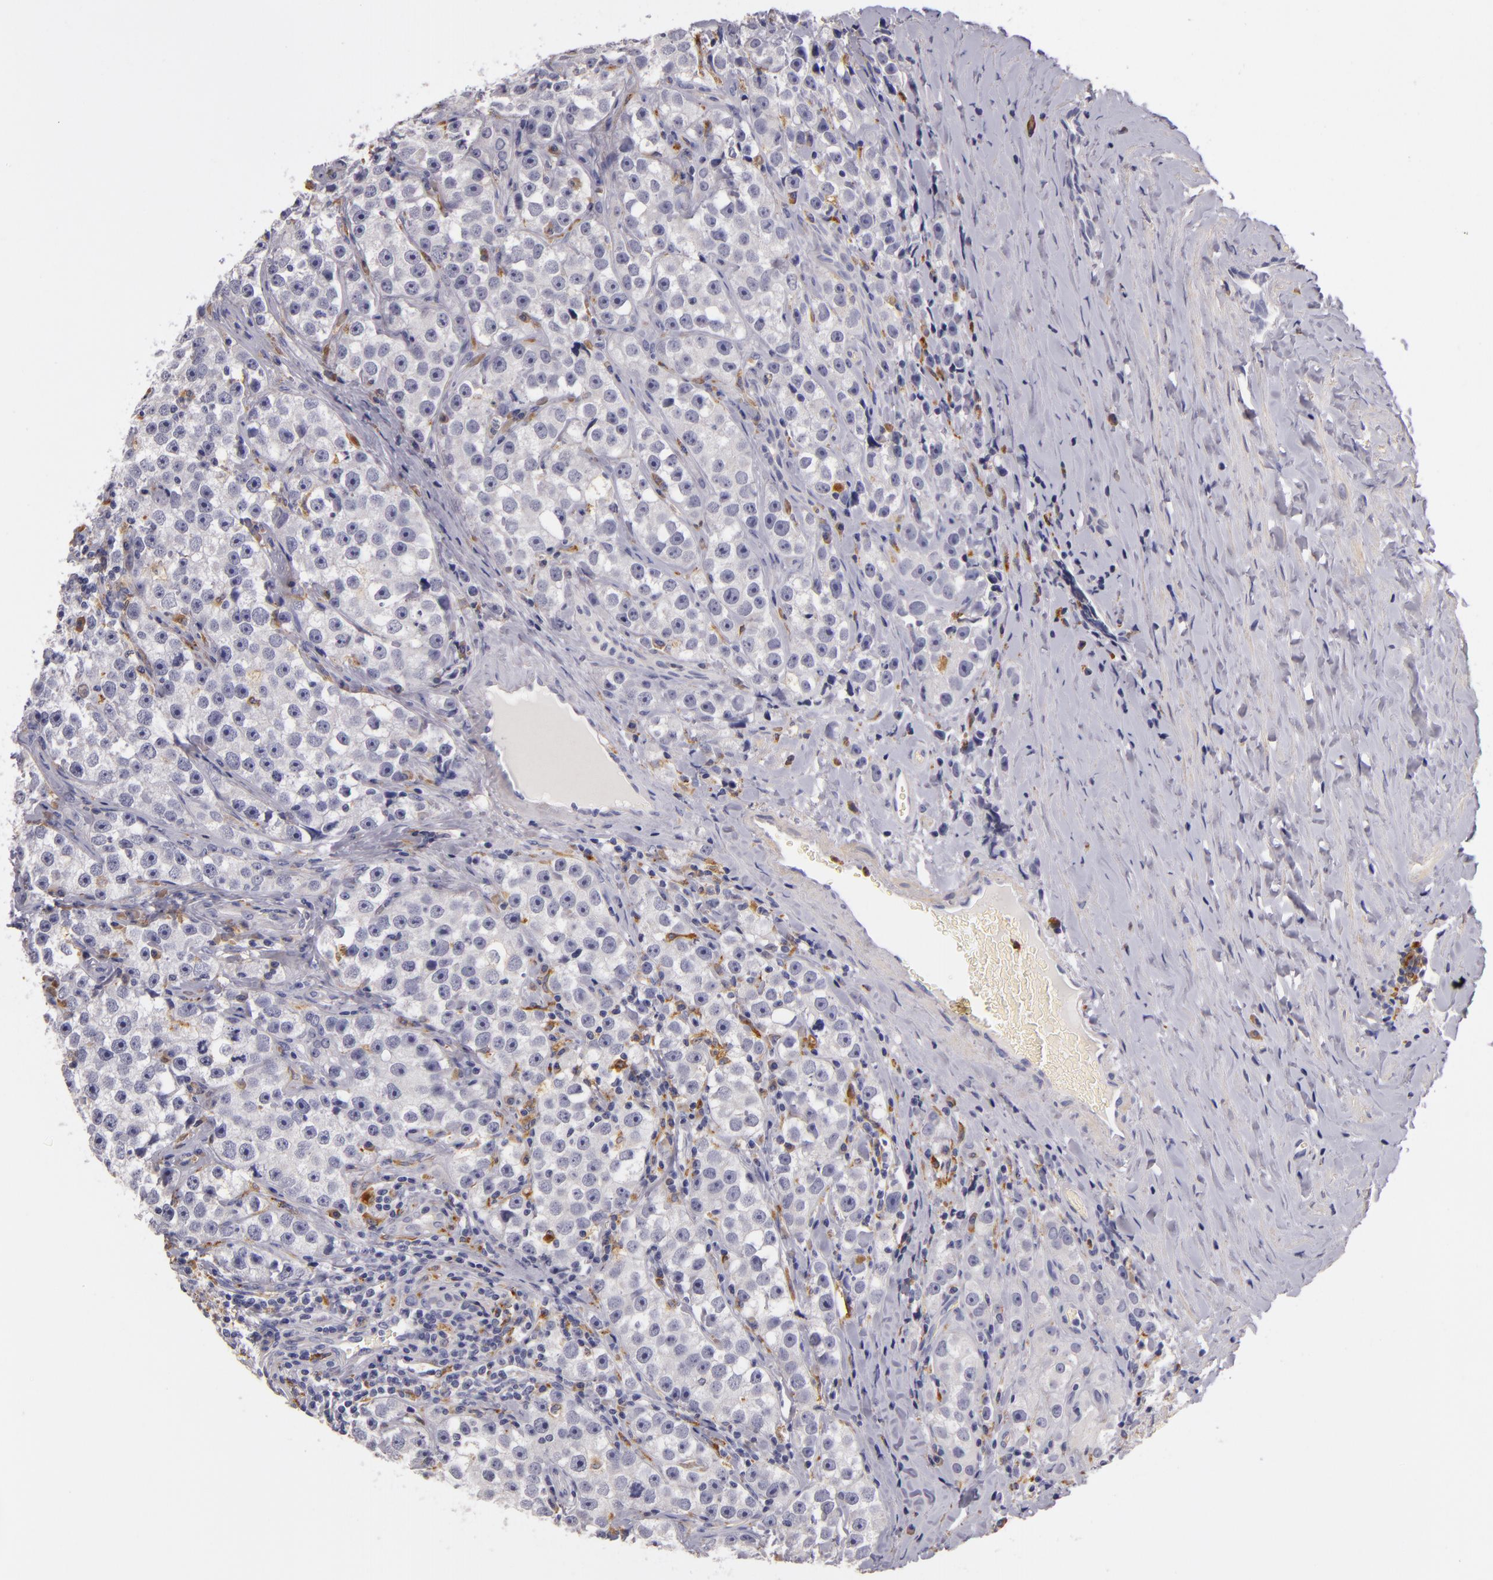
{"staining": {"intensity": "negative", "quantity": "none", "location": "none"}, "tissue": "testis cancer", "cell_type": "Tumor cells", "image_type": "cancer", "snomed": [{"axis": "morphology", "description": "Seminoma, NOS"}, {"axis": "topography", "description": "Testis"}], "caption": "DAB (3,3'-diaminobenzidine) immunohistochemical staining of testis cancer (seminoma) demonstrates no significant staining in tumor cells.", "gene": "TLR8", "patient": {"sex": "male", "age": 32}}